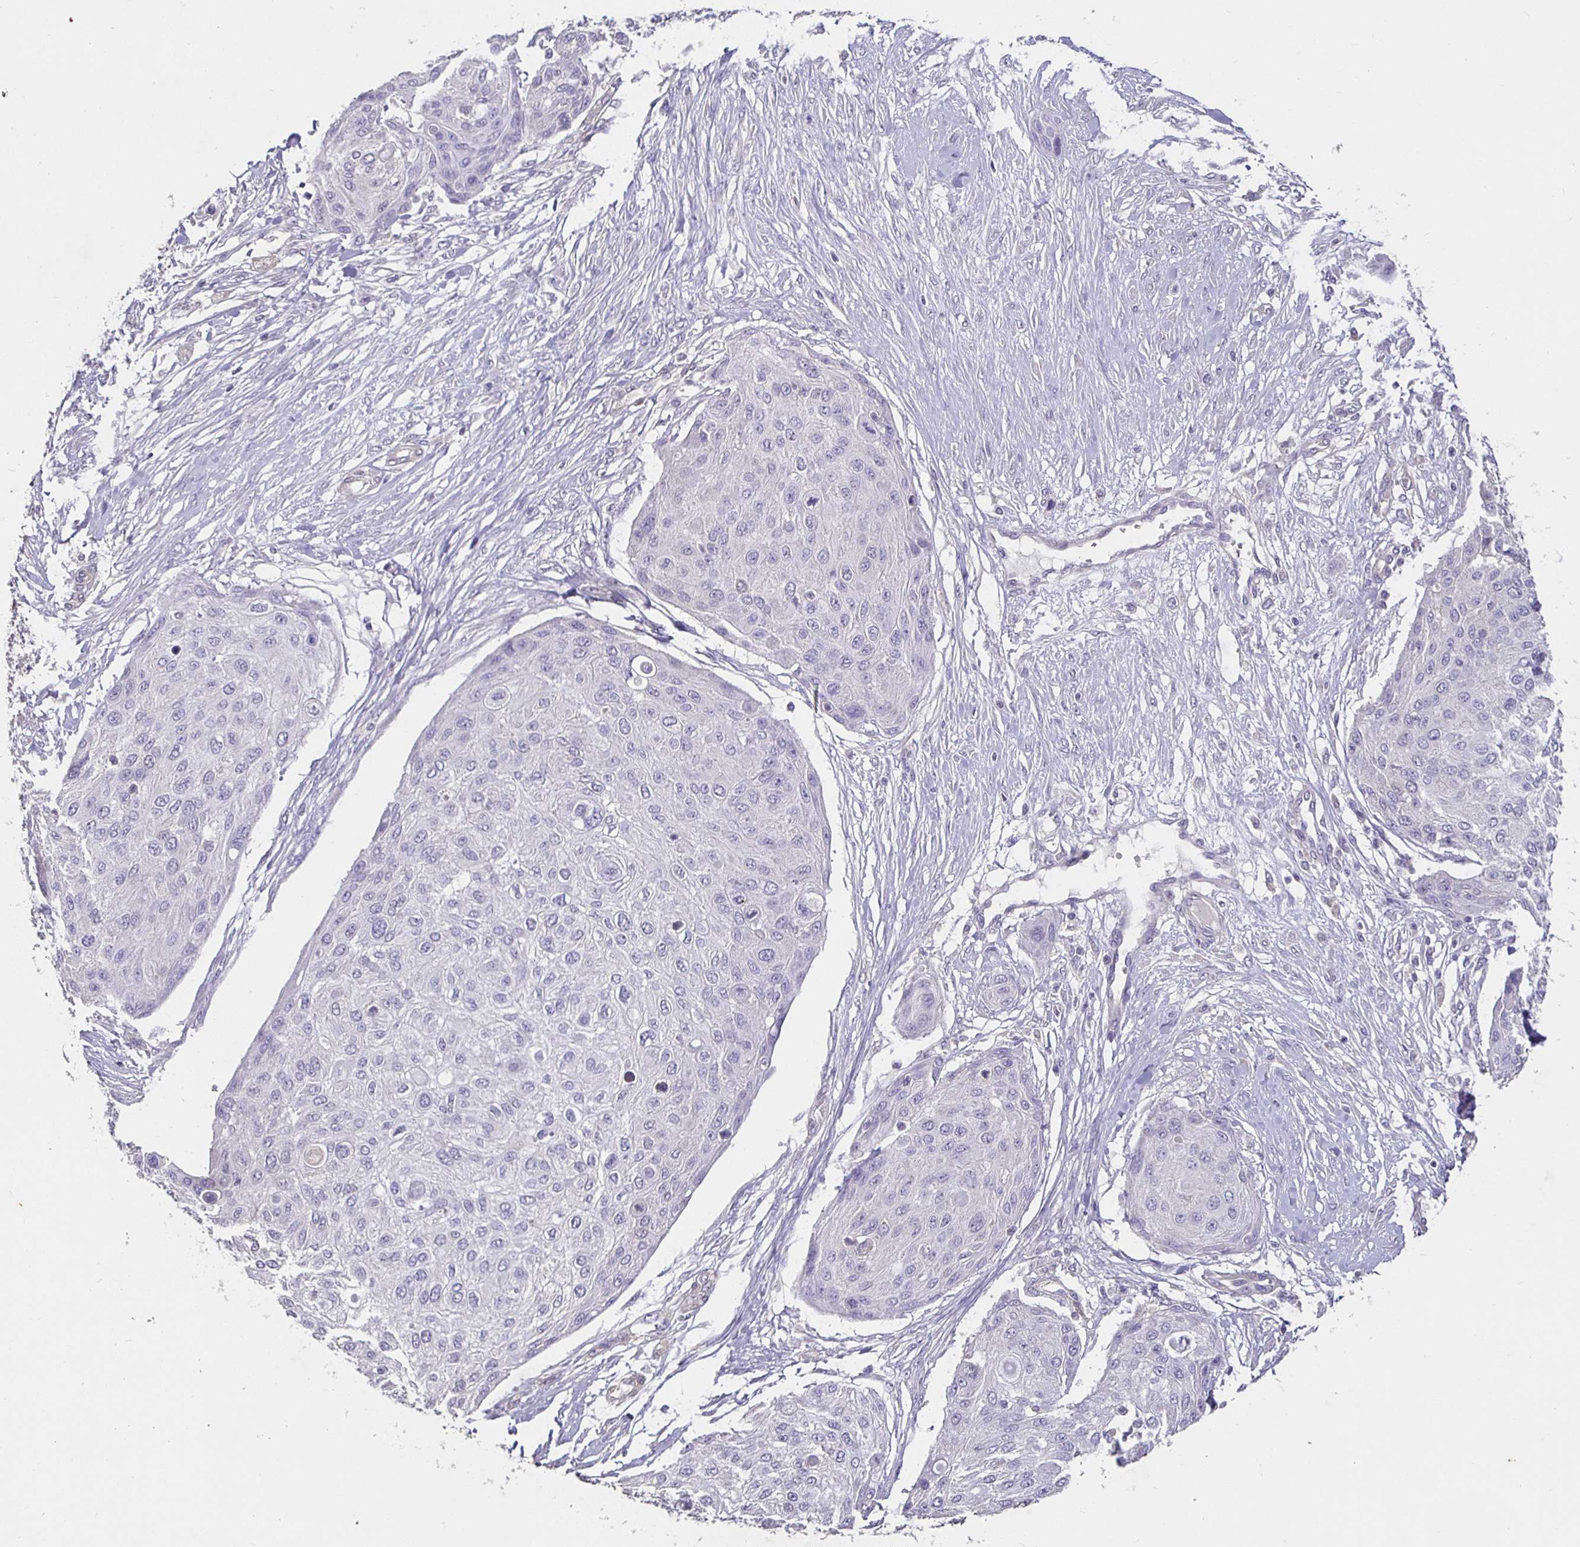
{"staining": {"intensity": "negative", "quantity": "none", "location": "none"}, "tissue": "skin cancer", "cell_type": "Tumor cells", "image_type": "cancer", "snomed": [{"axis": "morphology", "description": "Squamous cell carcinoma, NOS"}, {"axis": "topography", "description": "Skin"}], "caption": "IHC micrograph of human skin cancer stained for a protein (brown), which shows no positivity in tumor cells.", "gene": "SHISA4", "patient": {"sex": "female", "age": 87}}